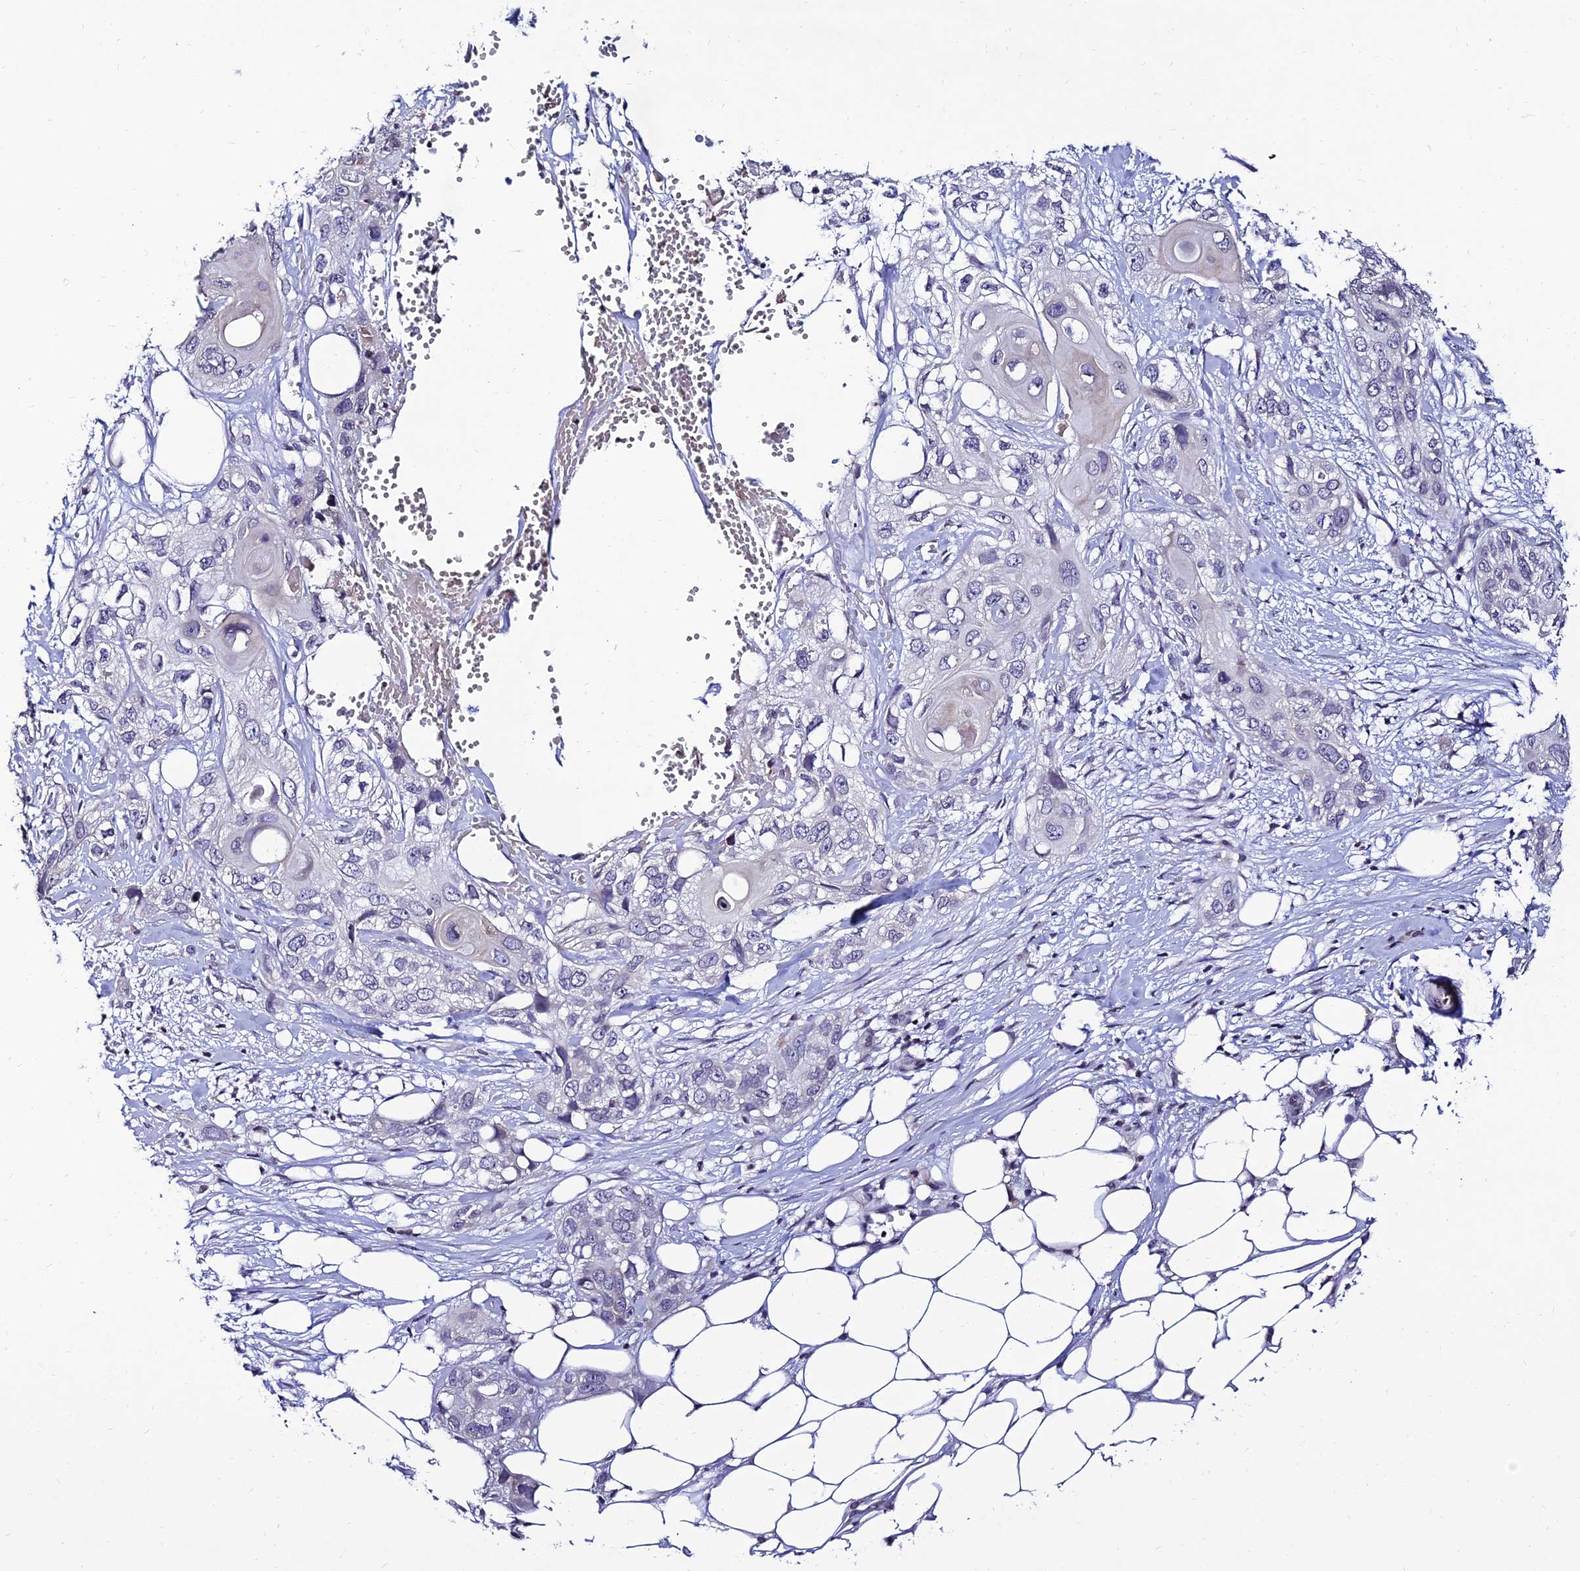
{"staining": {"intensity": "negative", "quantity": "none", "location": "none"}, "tissue": "skin cancer", "cell_type": "Tumor cells", "image_type": "cancer", "snomed": [{"axis": "morphology", "description": "Normal tissue, NOS"}, {"axis": "morphology", "description": "Squamous cell carcinoma, NOS"}, {"axis": "topography", "description": "Skin"}], "caption": "Tumor cells are negative for brown protein staining in skin squamous cell carcinoma. The staining was performed using DAB to visualize the protein expression in brown, while the nuclei were stained in blue with hematoxylin (Magnification: 20x).", "gene": "CDNF", "patient": {"sex": "male", "age": 72}}